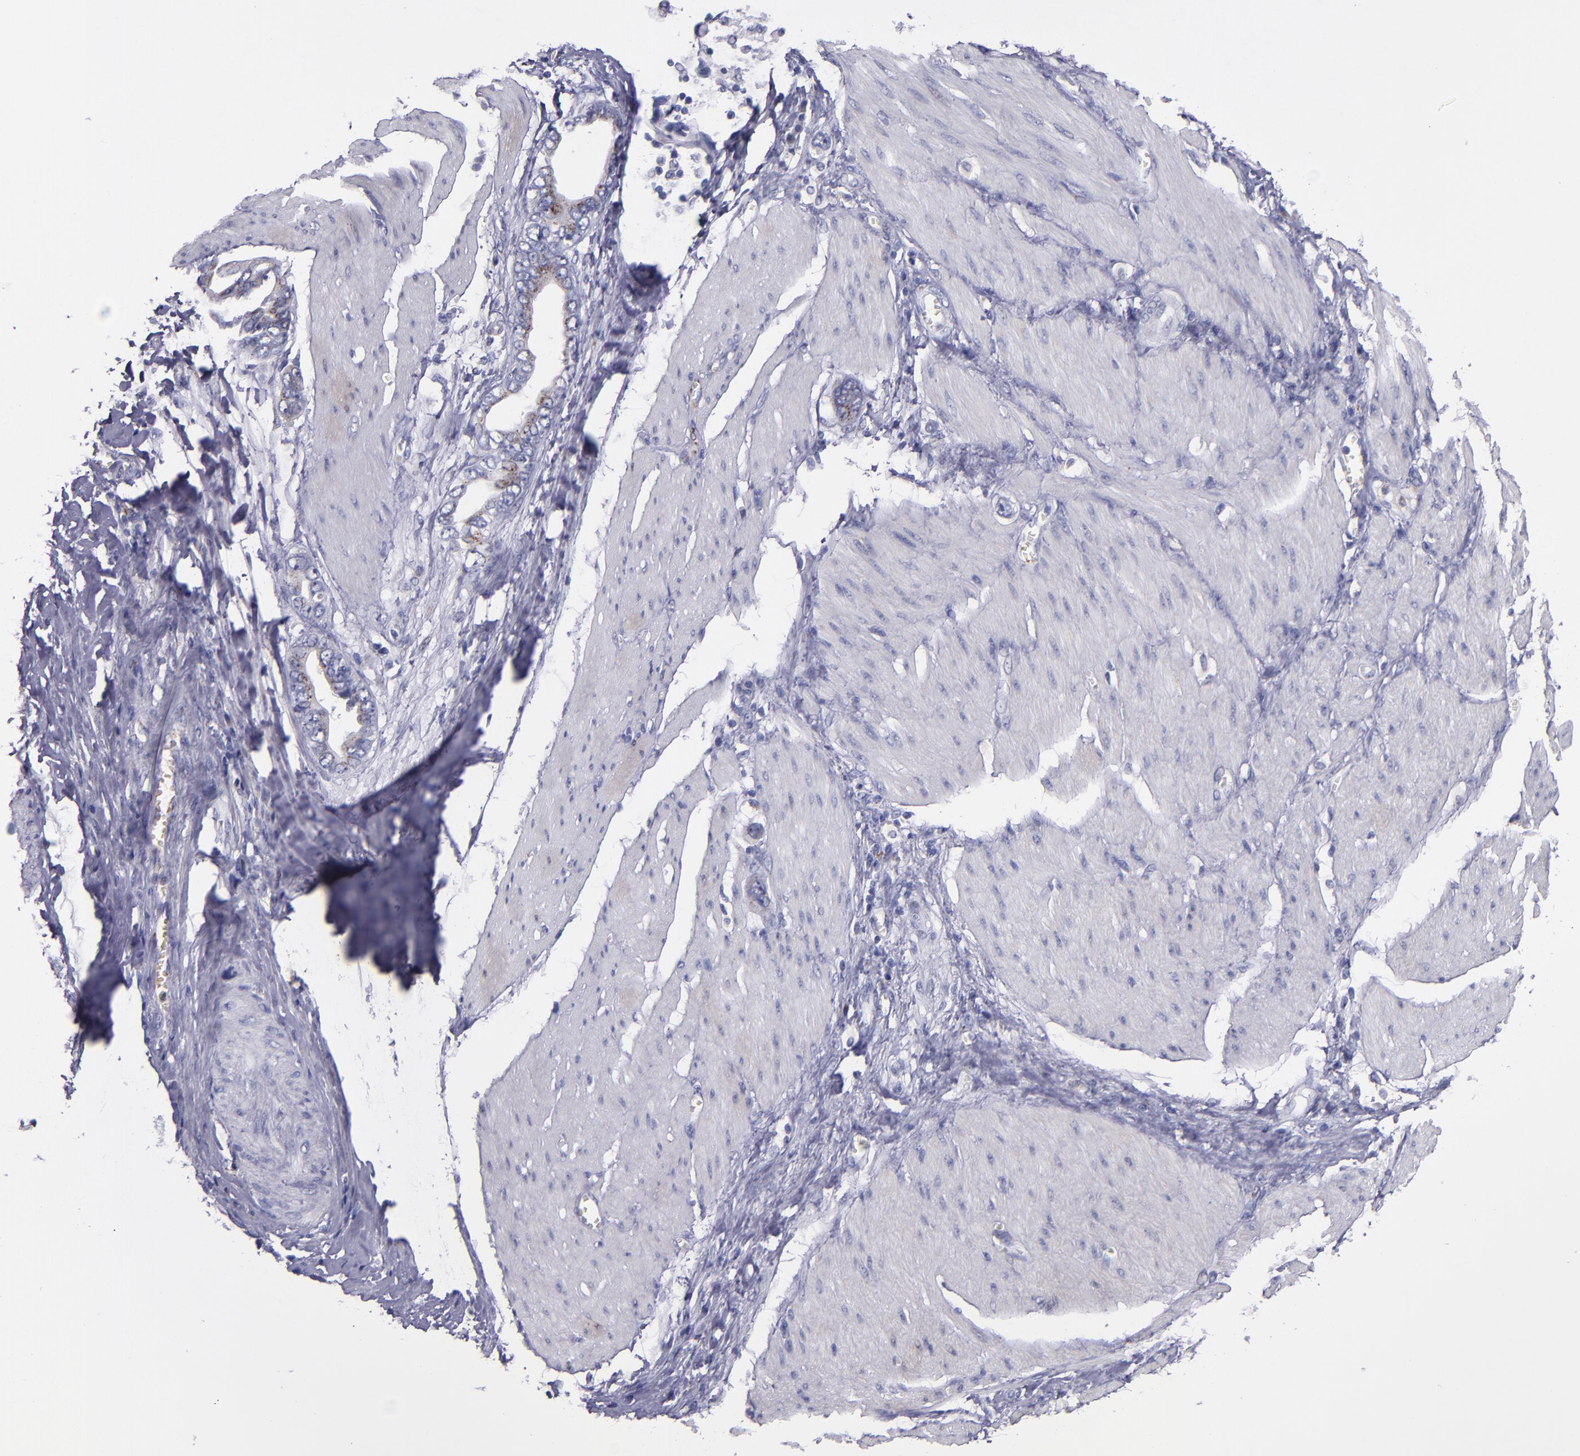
{"staining": {"intensity": "negative", "quantity": "none", "location": "none"}, "tissue": "stomach cancer", "cell_type": "Tumor cells", "image_type": "cancer", "snomed": [{"axis": "morphology", "description": "Adenocarcinoma, NOS"}, {"axis": "topography", "description": "Stomach"}], "caption": "High magnification brightfield microscopy of adenocarcinoma (stomach) stained with DAB (brown) and counterstained with hematoxylin (blue): tumor cells show no significant staining.", "gene": "RAB41", "patient": {"sex": "male", "age": 78}}